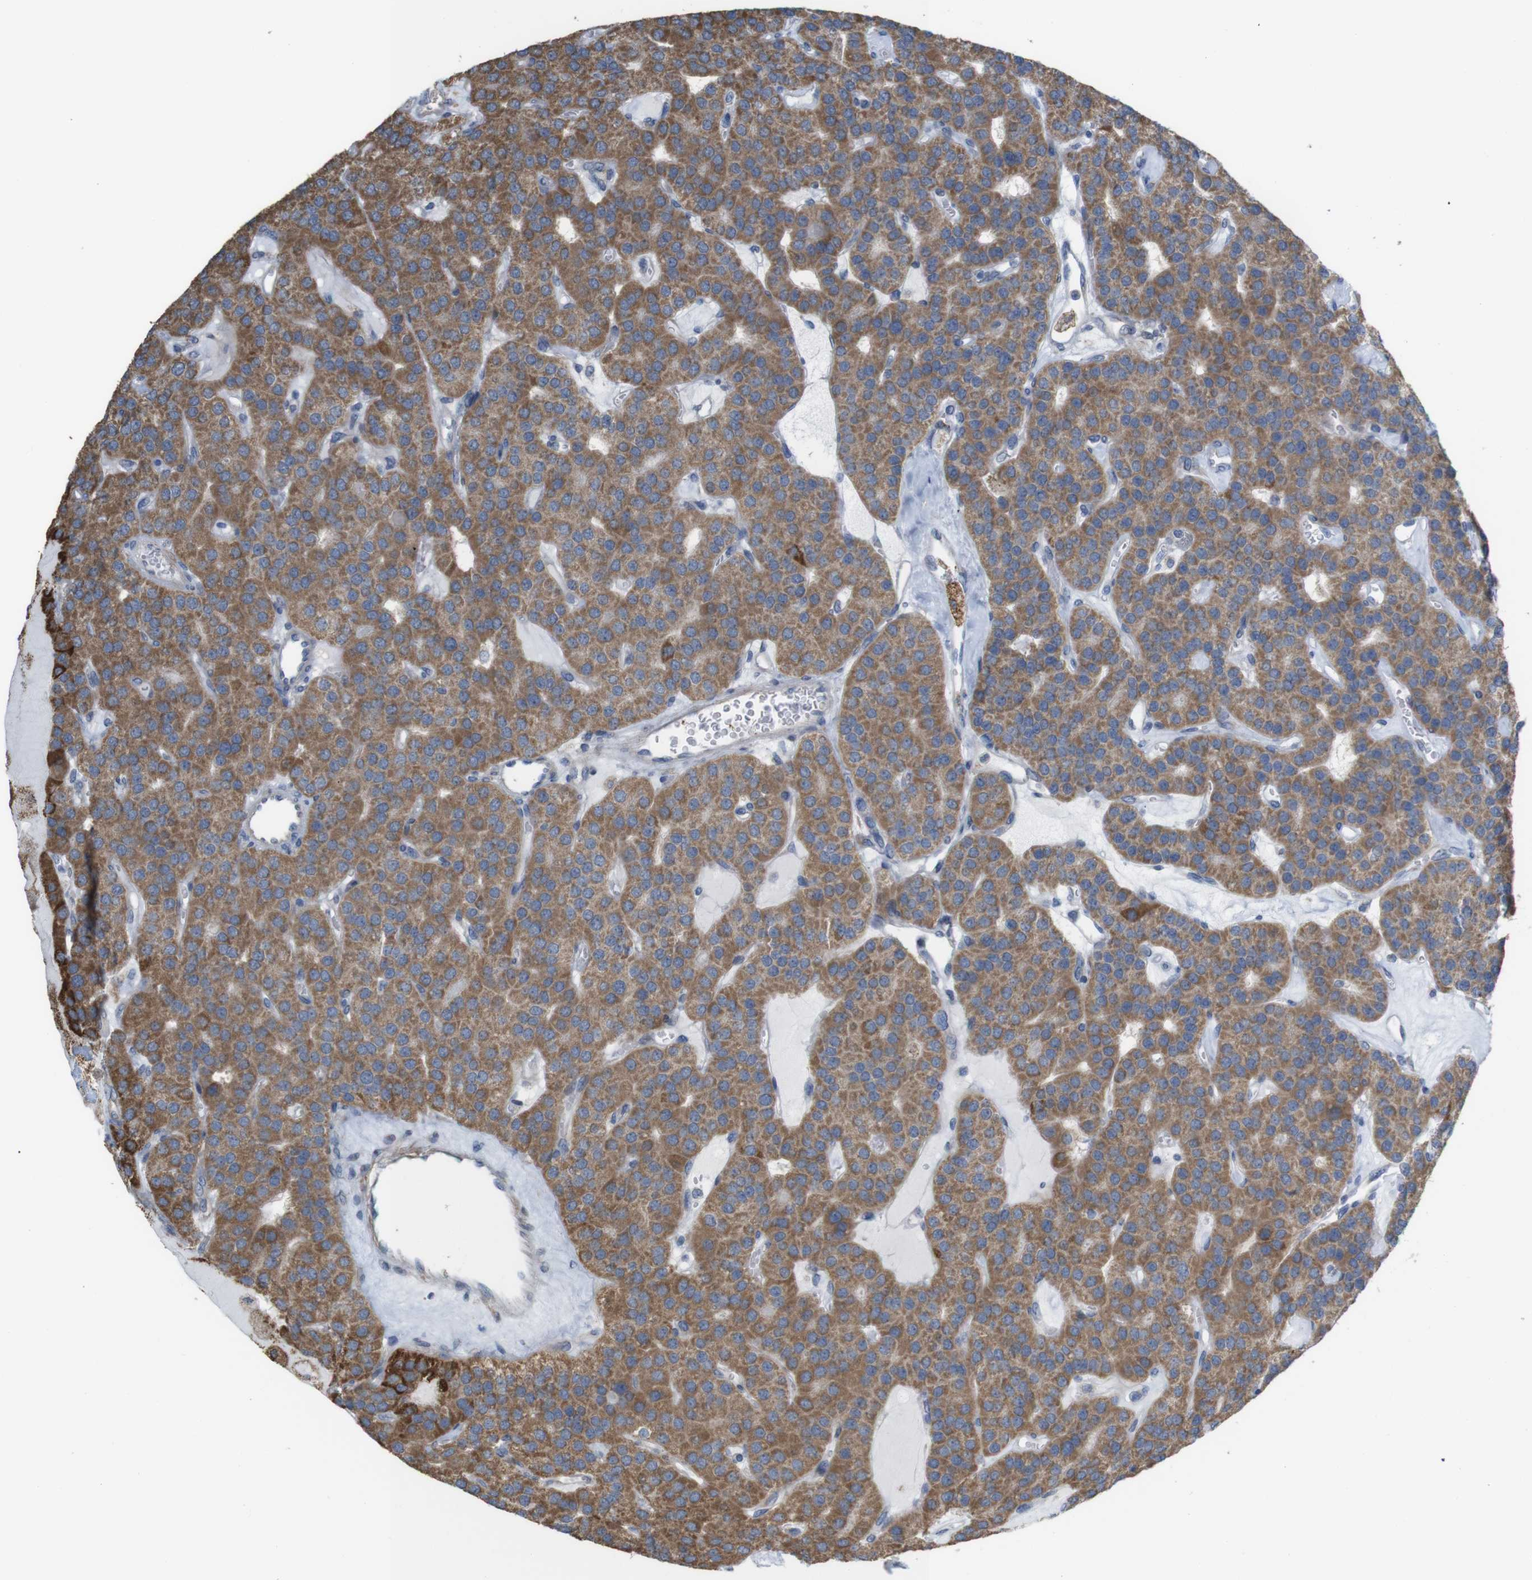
{"staining": {"intensity": "moderate", "quantity": ">75%", "location": "cytoplasmic/membranous"}, "tissue": "parathyroid gland", "cell_type": "Glandular cells", "image_type": "normal", "snomed": [{"axis": "morphology", "description": "Normal tissue, NOS"}, {"axis": "morphology", "description": "Adenoma, NOS"}, {"axis": "topography", "description": "Parathyroid gland"}], "caption": "Moderate cytoplasmic/membranous protein staining is identified in about >75% of glandular cells in parathyroid gland.", "gene": "PTPRR", "patient": {"sex": "female", "age": 86}}